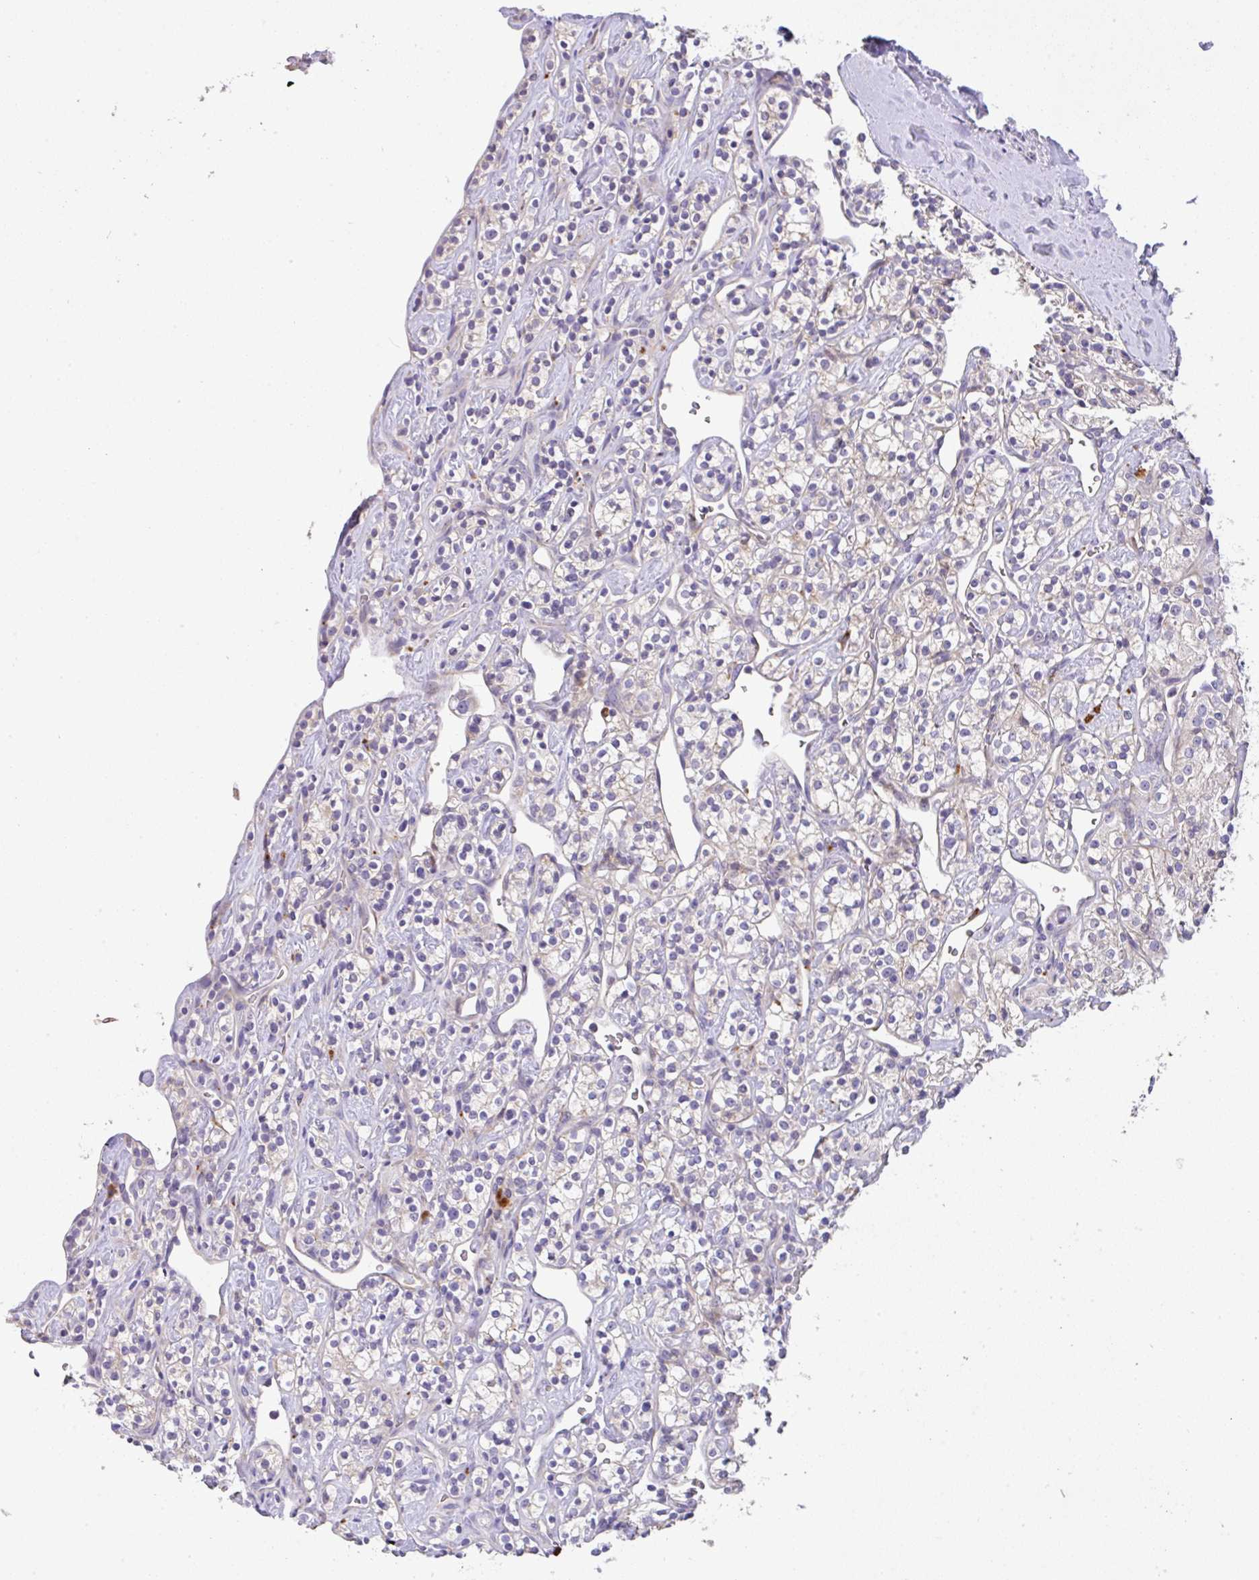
{"staining": {"intensity": "negative", "quantity": "none", "location": "none"}, "tissue": "renal cancer", "cell_type": "Tumor cells", "image_type": "cancer", "snomed": [{"axis": "morphology", "description": "Adenocarcinoma, NOS"}, {"axis": "topography", "description": "Kidney"}], "caption": "DAB (3,3'-diaminobenzidine) immunohistochemical staining of renal adenocarcinoma demonstrates no significant staining in tumor cells.", "gene": "EPN3", "patient": {"sex": "male", "age": 77}}